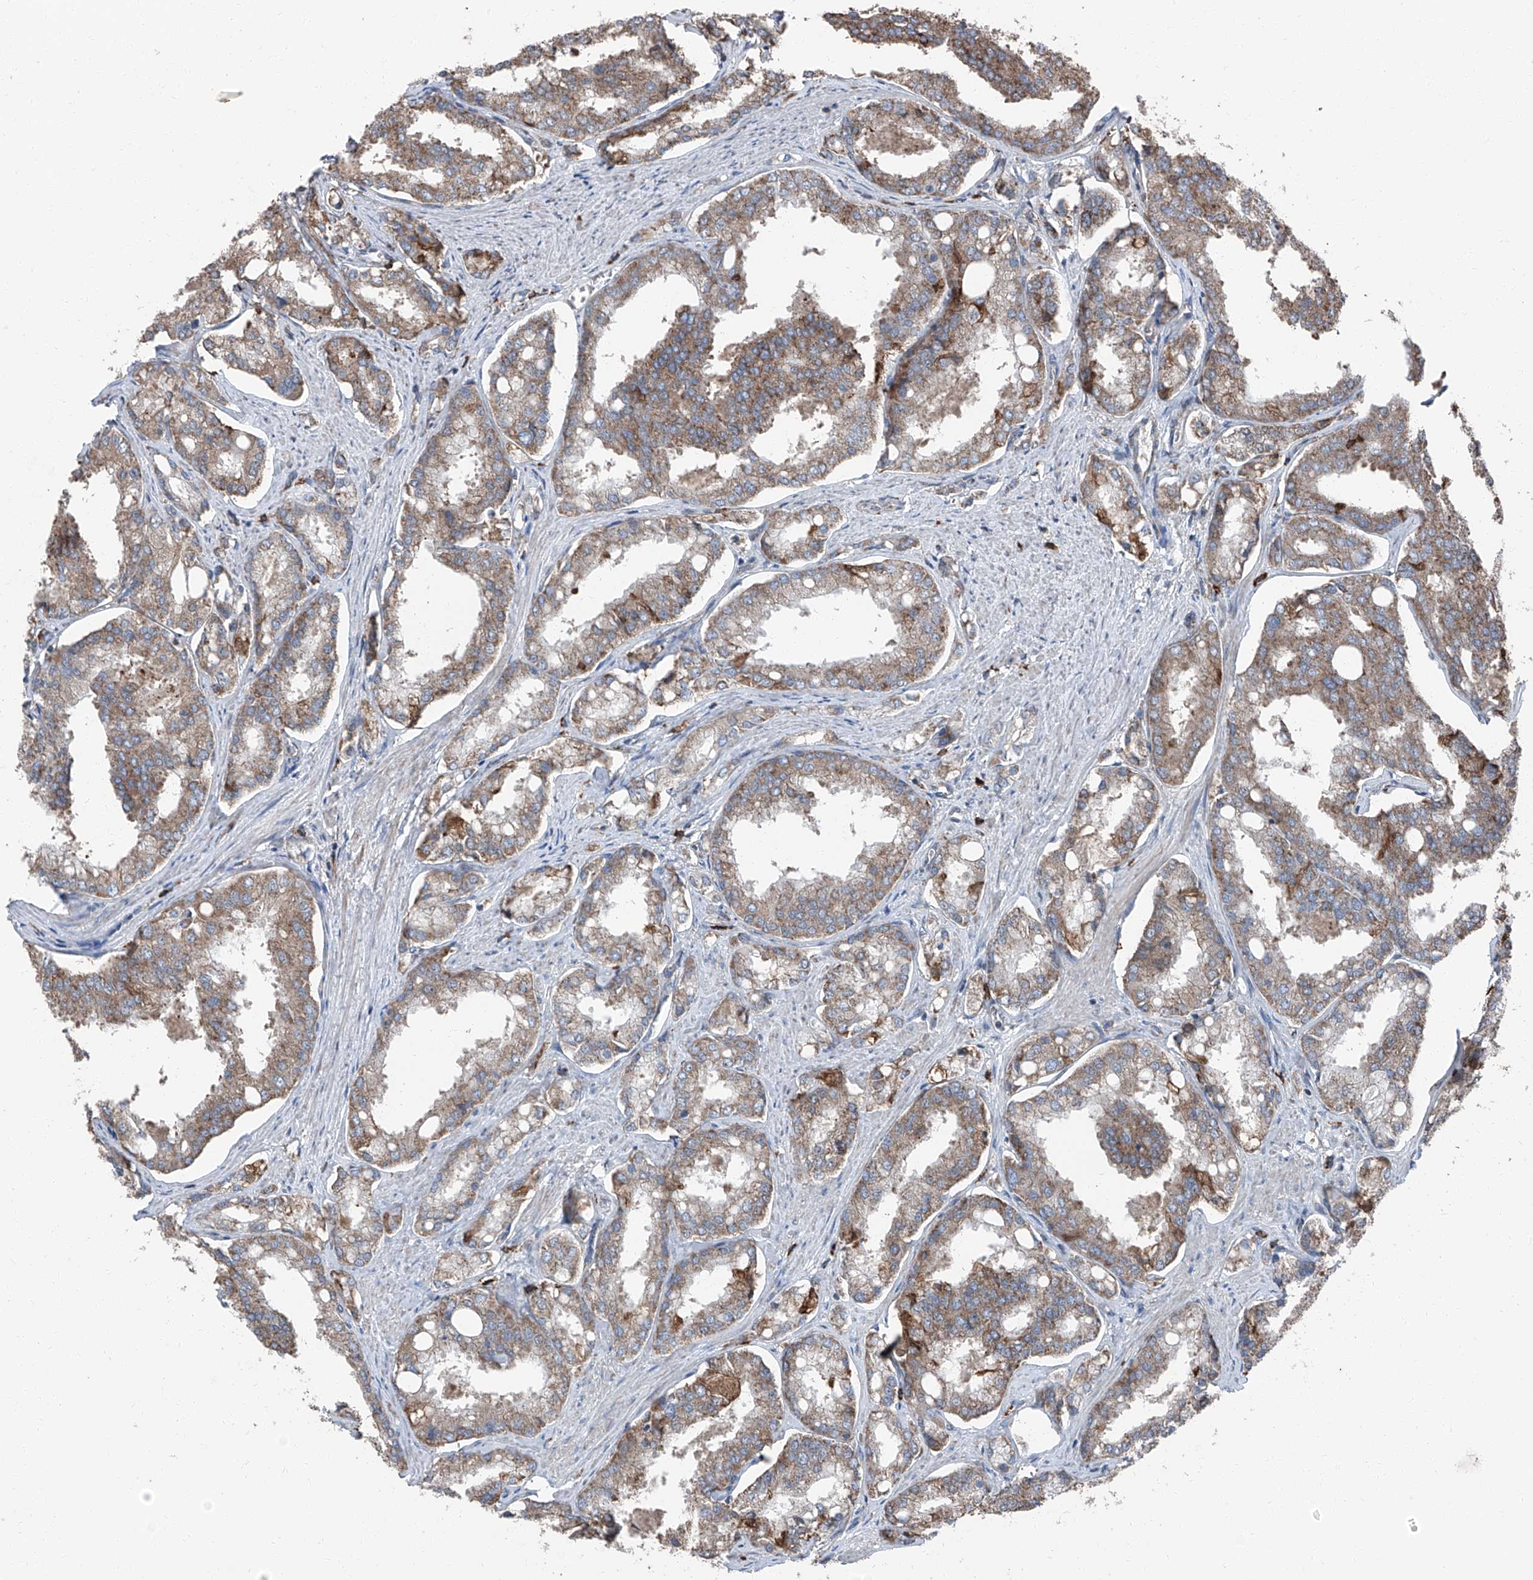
{"staining": {"intensity": "moderate", "quantity": ">75%", "location": "cytoplasmic/membranous"}, "tissue": "prostate cancer", "cell_type": "Tumor cells", "image_type": "cancer", "snomed": [{"axis": "morphology", "description": "Adenocarcinoma, High grade"}, {"axis": "topography", "description": "Prostate"}], "caption": "IHC (DAB) staining of human high-grade adenocarcinoma (prostate) demonstrates moderate cytoplasmic/membranous protein expression in about >75% of tumor cells.", "gene": "LIMK1", "patient": {"sex": "male", "age": 50}}